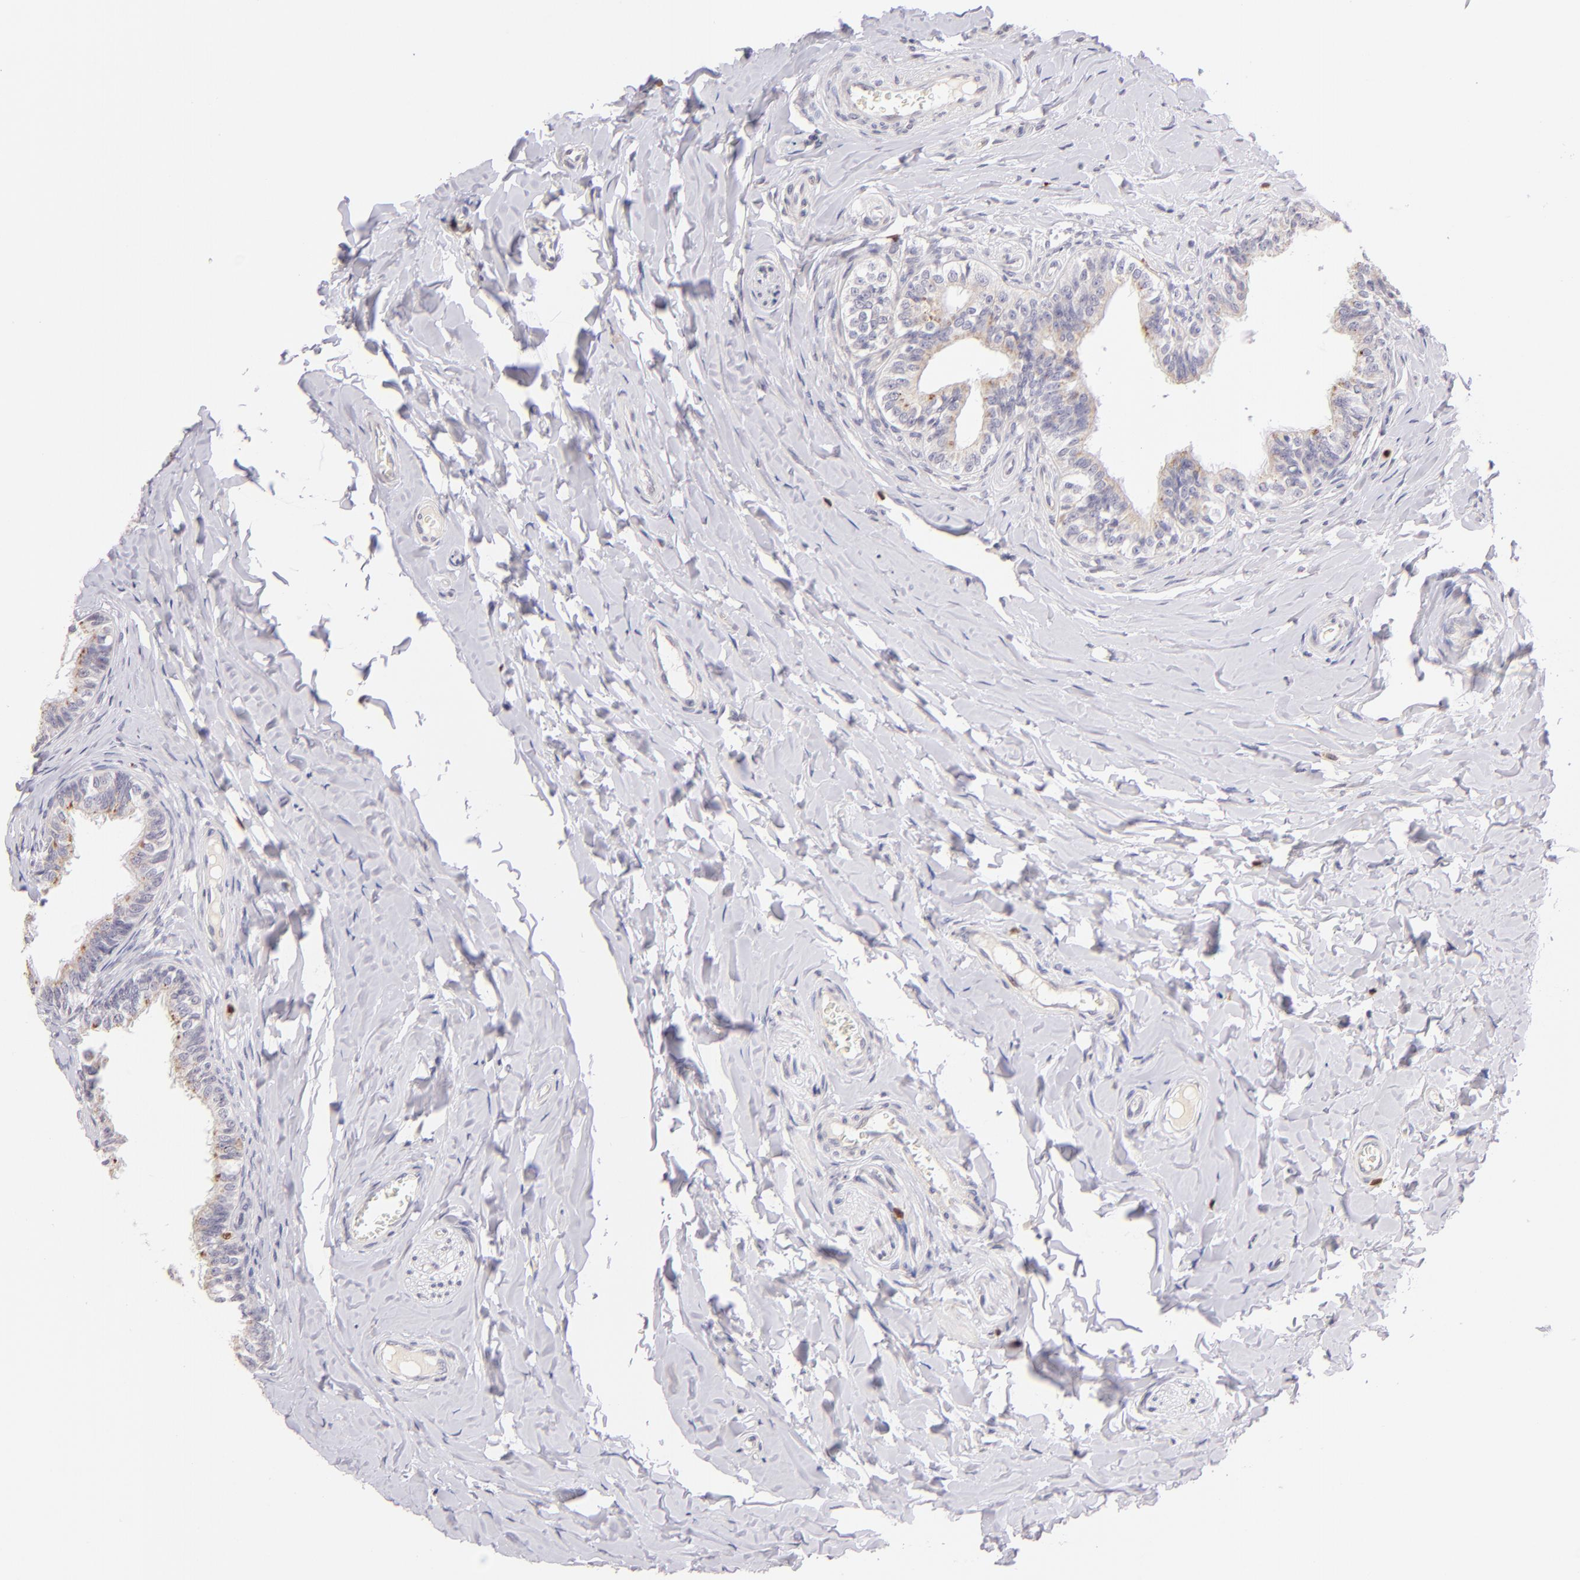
{"staining": {"intensity": "moderate", "quantity": ">75%", "location": "cytoplasmic/membranous"}, "tissue": "epididymis", "cell_type": "Glandular cells", "image_type": "normal", "snomed": [{"axis": "morphology", "description": "Normal tissue, NOS"}, {"axis": "topography", "description": "Soft tissue"}, {"axis": "topography", "description": "Epididymis"}], "caption": "Immunohistochemical staining of benign human epididymis exhibits >75% levels of moderate cytoplasmic/membranous protein staining in about >75% of glandular cells. (DAB (3,3'-diaminobenzidine) IHC, brown staining for protein, blue staining for nuclei).", "gene": "ZAP70", "patient": {"sex": "male", "age": 26}}